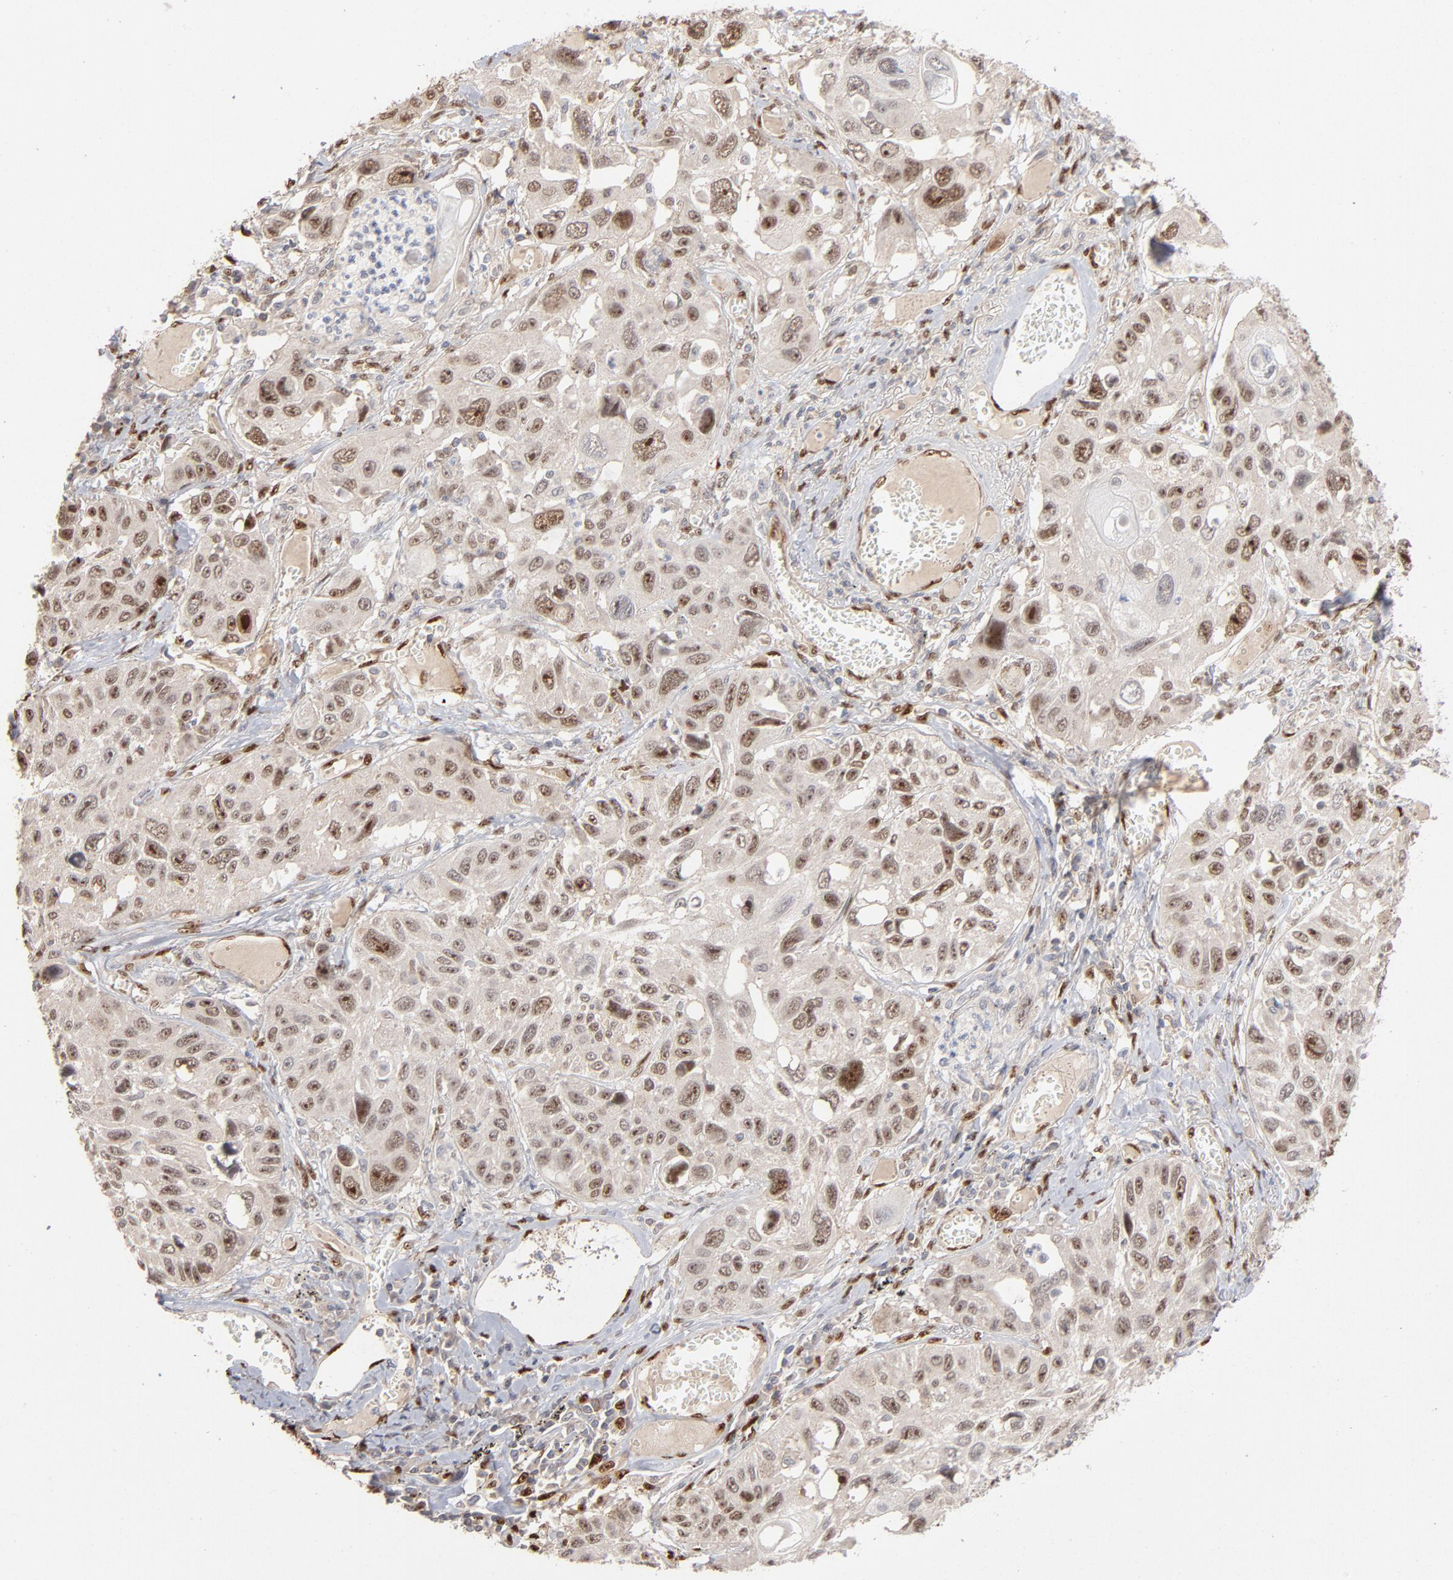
{"staining": {"intensity": "moderate", "quantity": "25%-75%", "location": "nuclear"}, "tissue": "lung cancer", "cell_type": "Tumor cells", "image_type": "cancer", "snomed": [{"axis": "morphology", "description": "Squamous cell carcinoma, NOS"}, {"axis": "topography", "description": "Lung"}], "caption": "Lung cancer was stained to show a protein in brown. There is medium levels of moderate nuclear expression in about 25%-75% of tumor cells.", "gene": "NFIB", "patient": {"sex": "male", "age": 71}}